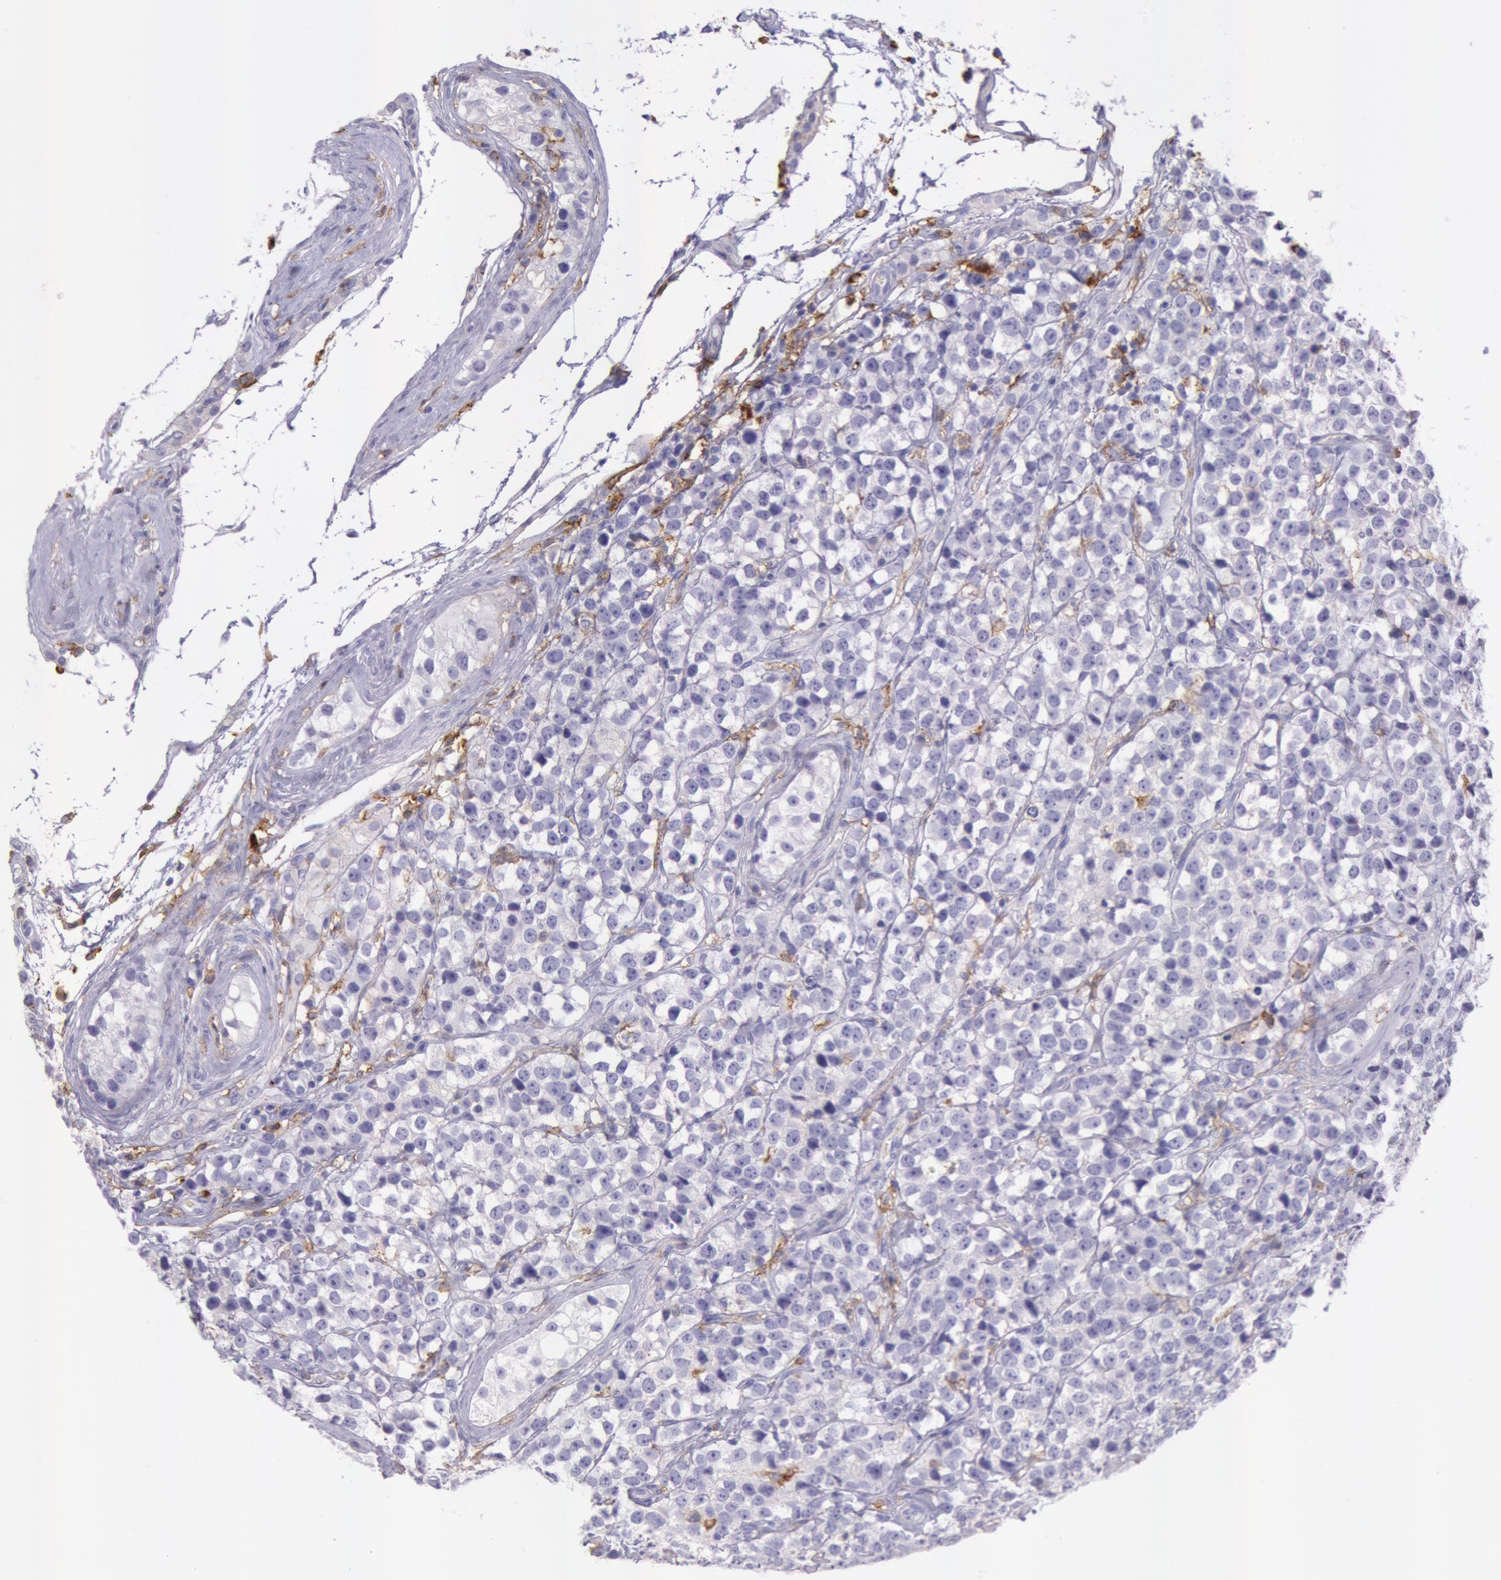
{"staining": {"intensity": "negative", "quantity": "none", "location": "none"}, "tissue": "testis cancer", "cell_type": "Tumor cells", "image_type": "cancer", "snomed": [{"axis": "morphology", "description": "Seminoma, NOS"}, {"axis": "topography", "description": "Testis"}], "caption": "This image is of testis seminoma stained with immunohistochemistry (IHC) to label a protein in brown with the nuclei are counter-stained blue. There is no staining in tumor cells.", "gene": "LYN", "patient": {"sex": "male", "age": 25}}